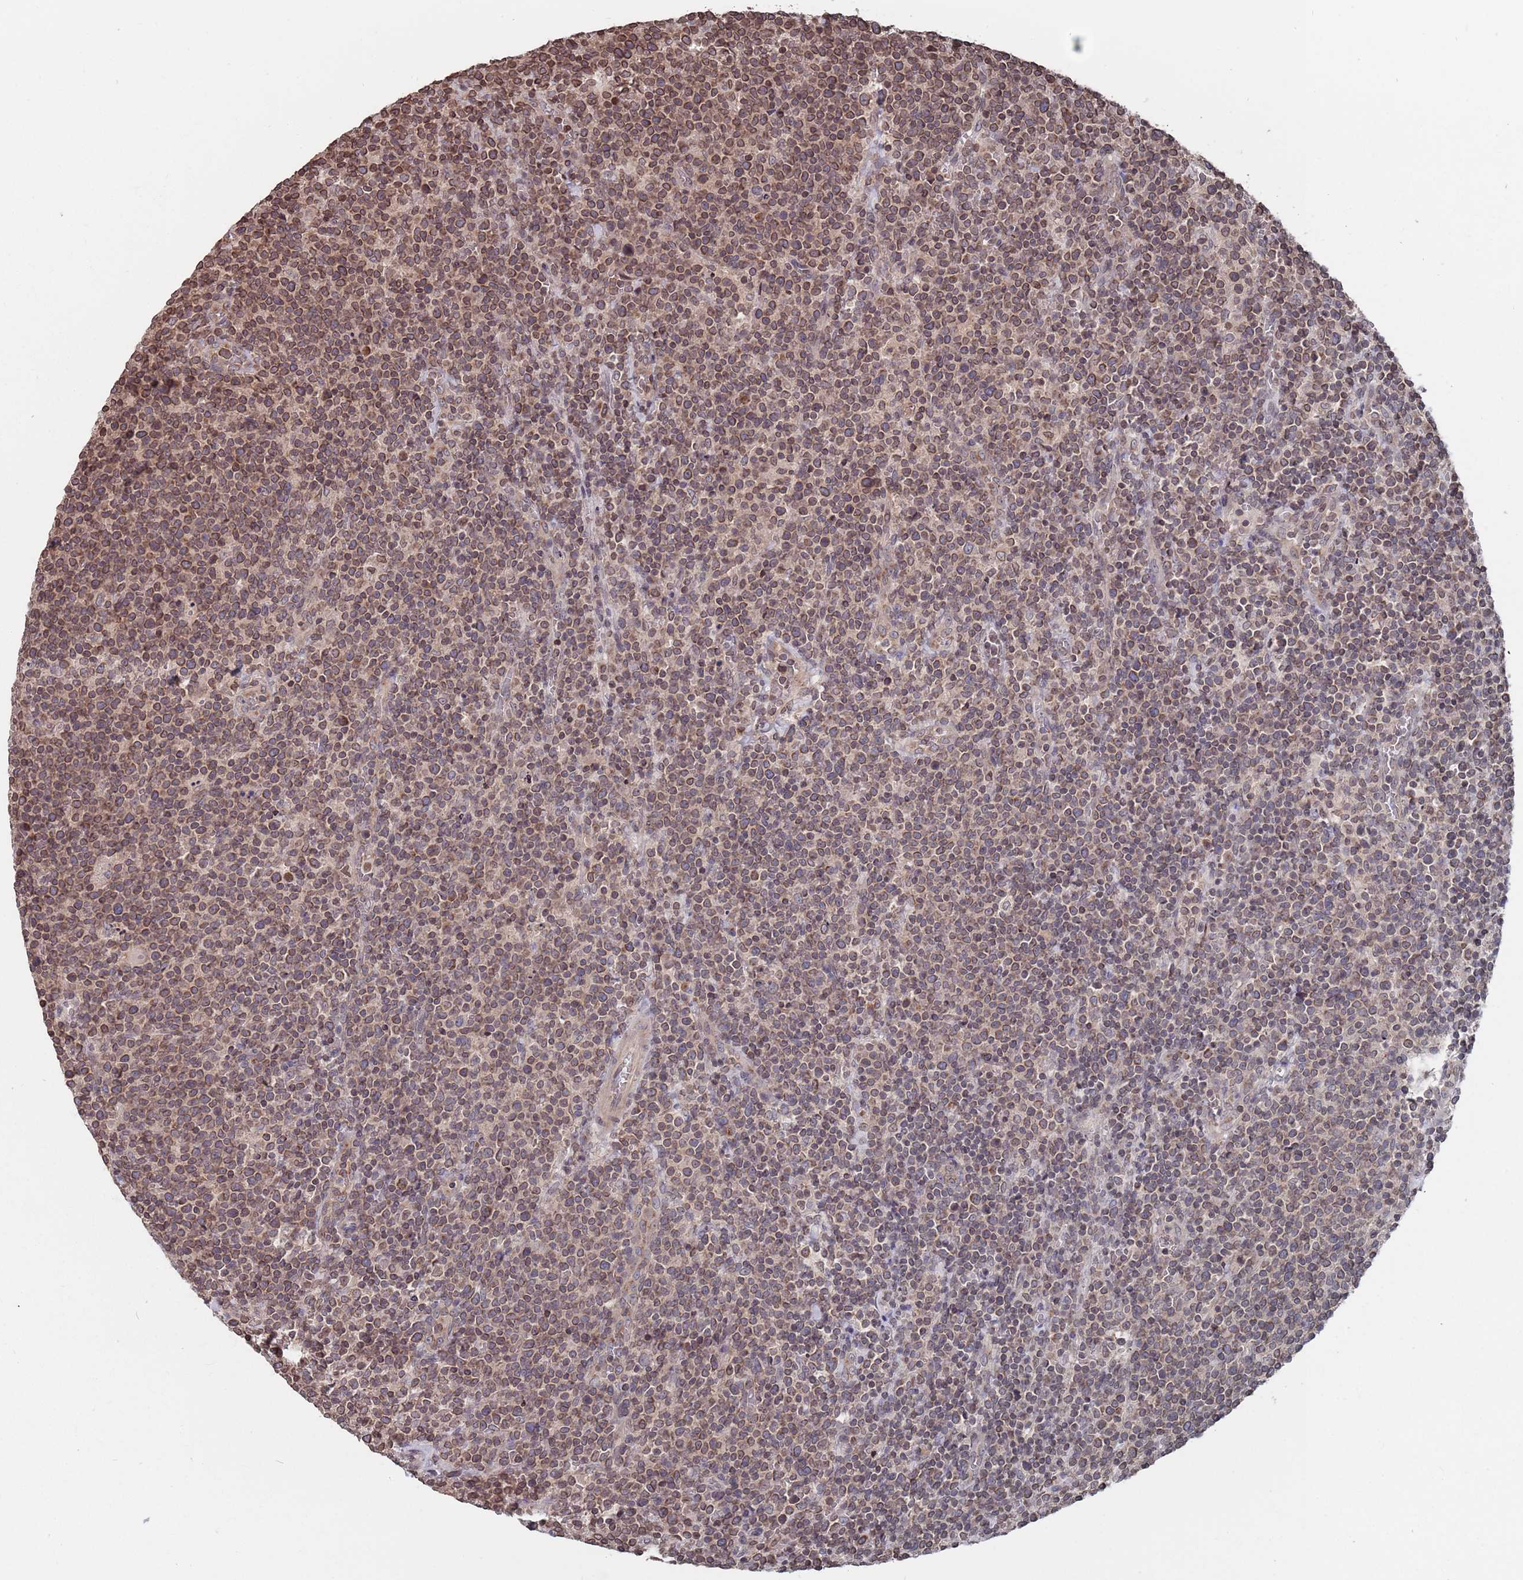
{"staining": {"intensity": "moderate", "quantity": "<25%", "location": "cytoplasmic/membranous,nuclear"}, "tissue": "lymphoma", "cell_type": "Tumor cells", "image_type": "cancer", "snomed": [{"axis": "morphology", "description": "Malignant lymphoma, non-Hodgkin's type, High grade"}, {"axis": "topography", "description": "Lymph node"}], "caption": "A high-resolution histopathology image shows immunohistochemistry staining of high-grade malignant lymphoma, non-Hodgkin's type, which displays moderate cytoplasmic/membranous and nuclear staining in approximately <25% of tumor cells.", "gene": "SDHAF3", "patient": {"sex": "male", "age": 61}}